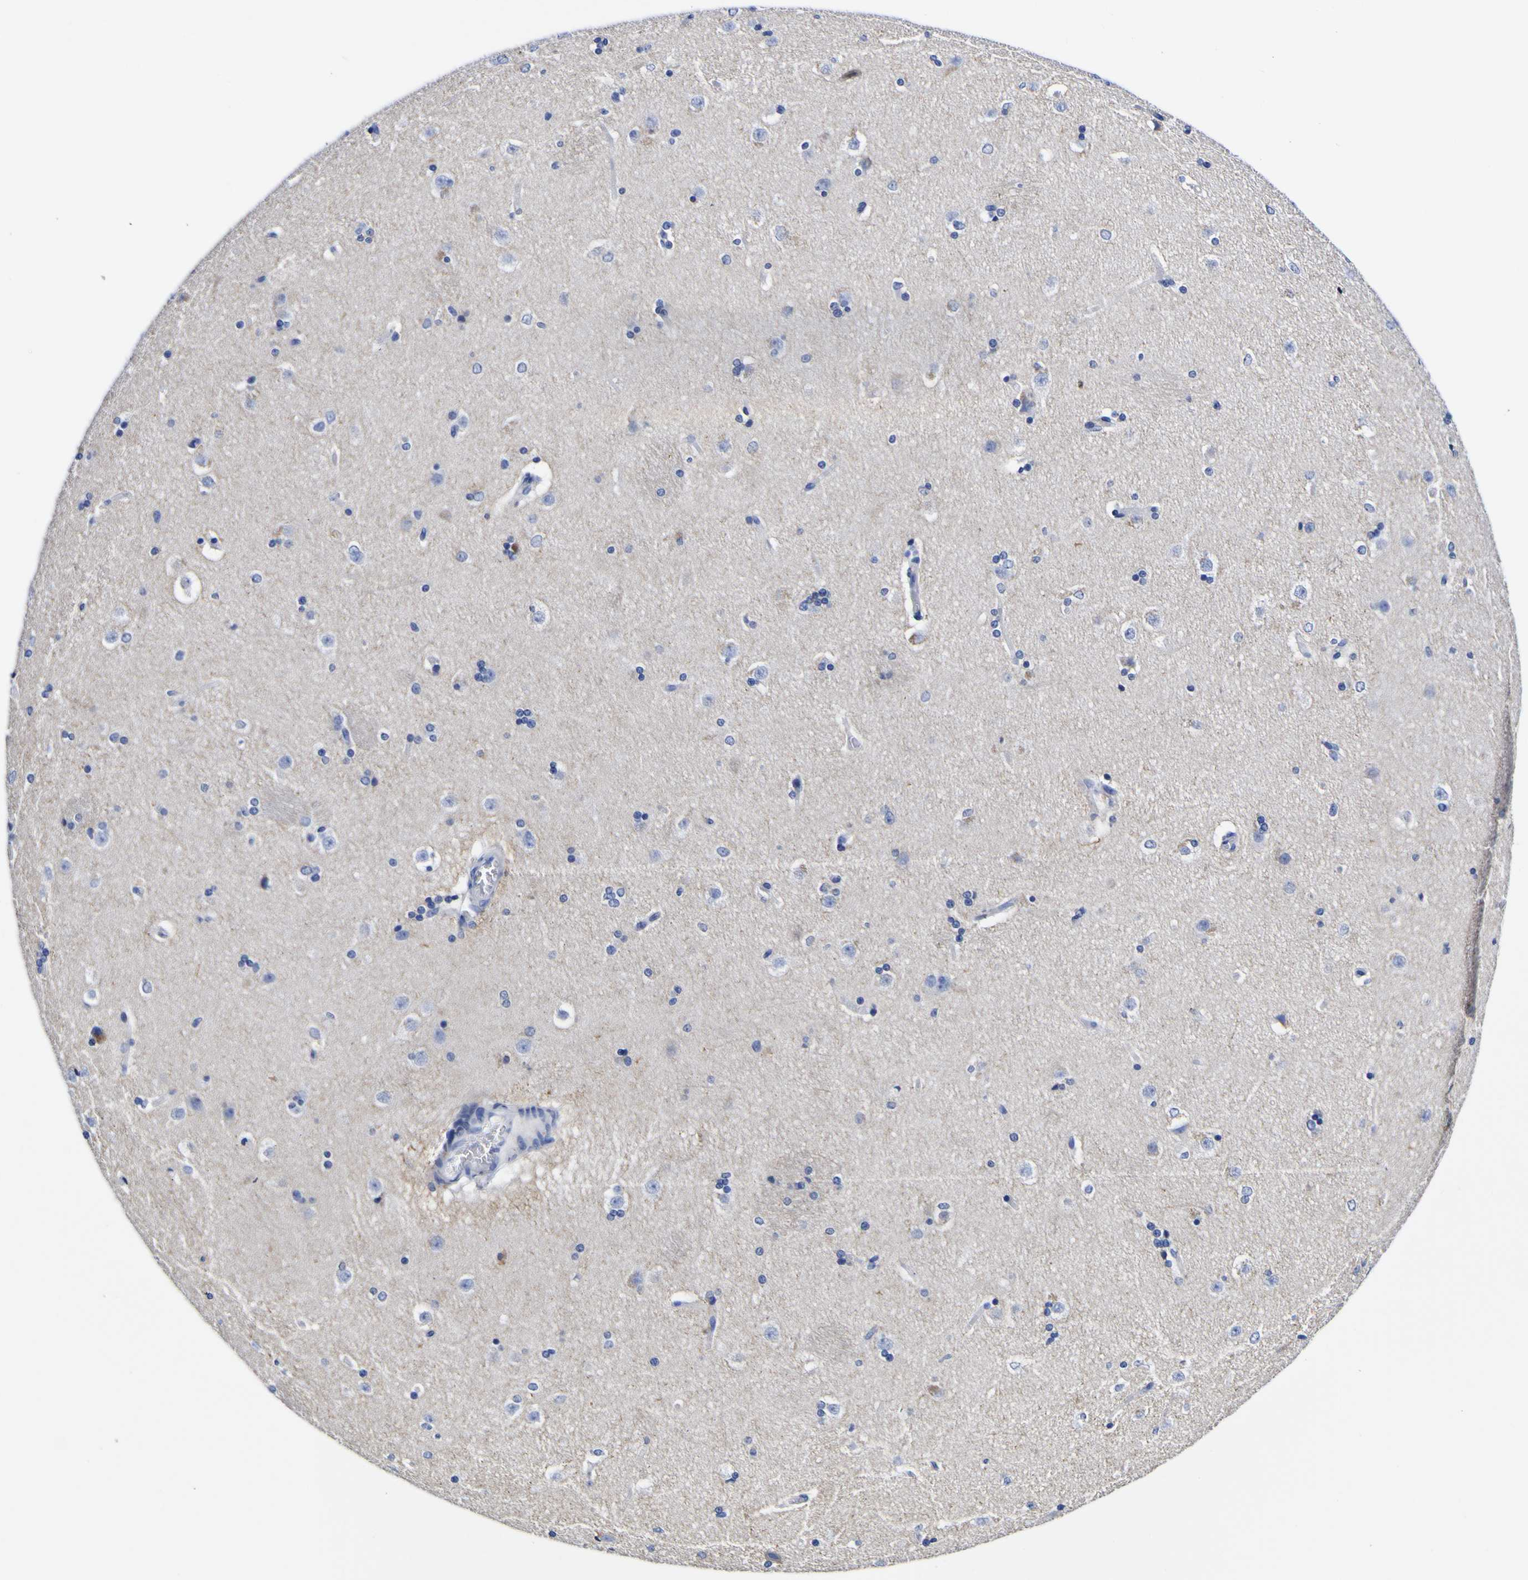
{"staining": {"intensity": "negative", "quantity": "none", "location": "none"}, "tissue": "caudate", "cell_type": "Glial cells", "image_type": "normal", "snomed": [{"axis": "morphology", "description": "Normal tissue, NOS"}, {"axis": "topography", "description": "Lateral ventricle wall"}], "caption": "An immunohistochemistry (IHC) photomicrograph of benign caudate is shown. There is no staining in glial cells of caudate.", "gene": "HLA", "patient": {"sex": "female", "age": 19}}